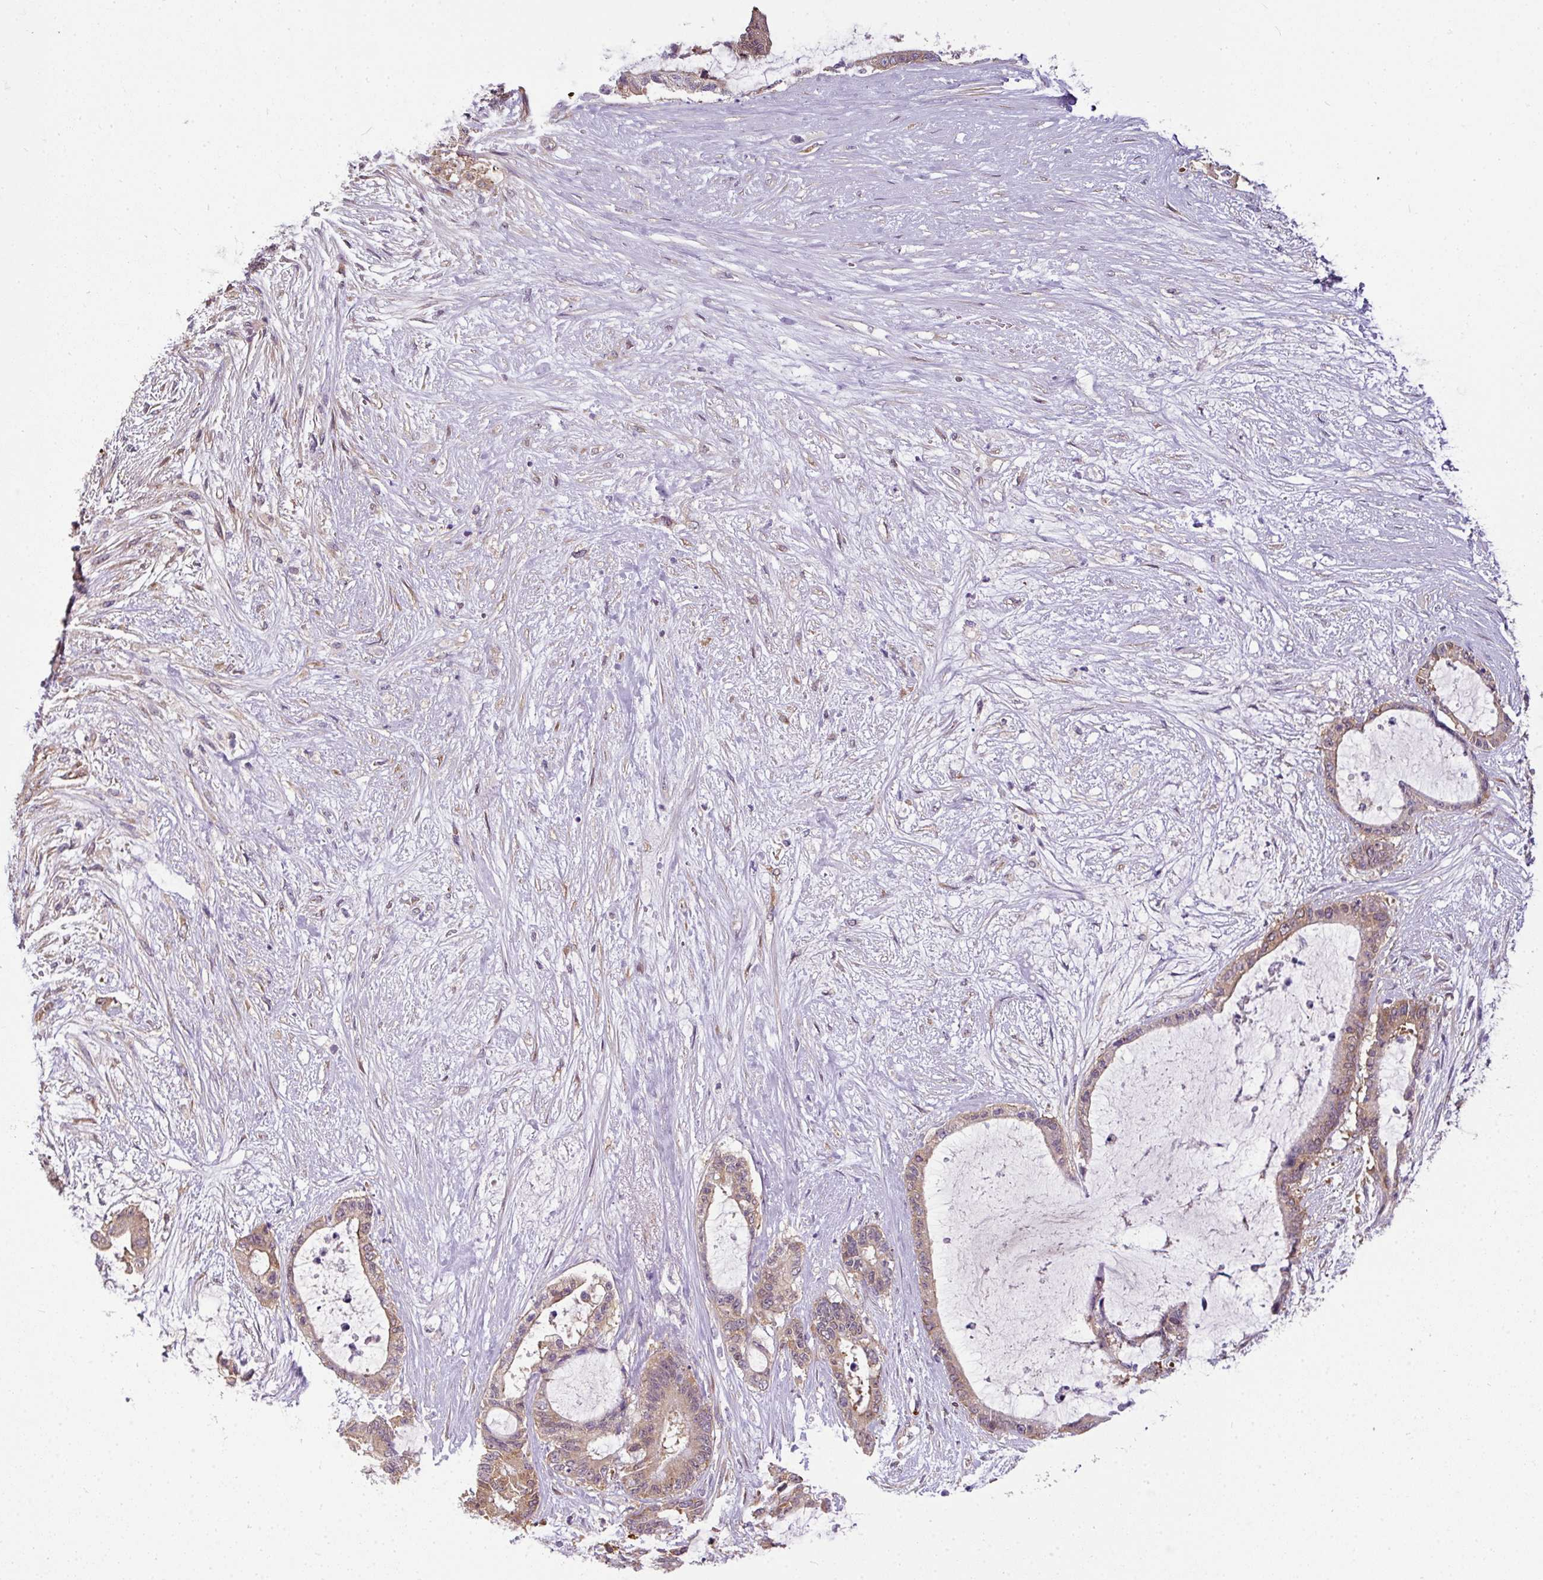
{"staining": {"intensity": "moderate", "quantity": "25%-75%", "location": "cytoplasmic/membranous"}, "tissue": "liver cancer", "cell_type": "Tumor cells", "image_type": "cancer", "snomed": [{"axis": "morphology", "description": "Normal tissue, NOS"}, {"axis": "morphology", "description": "Cholangiocarcinoma"}, {"axis": "topography", "description": "Liver"}, {"axis": "topography", "description": "Peripheral nerve tissue"}], "caption": "Tumor cells reveal moderate cytoplasmic/membranous positivity in approximately 25%-75% of cells in liver cancer (cholangiocarcinoma).", "gene": "RBM4B", "patient": {"sex": "female", "age": 73}}